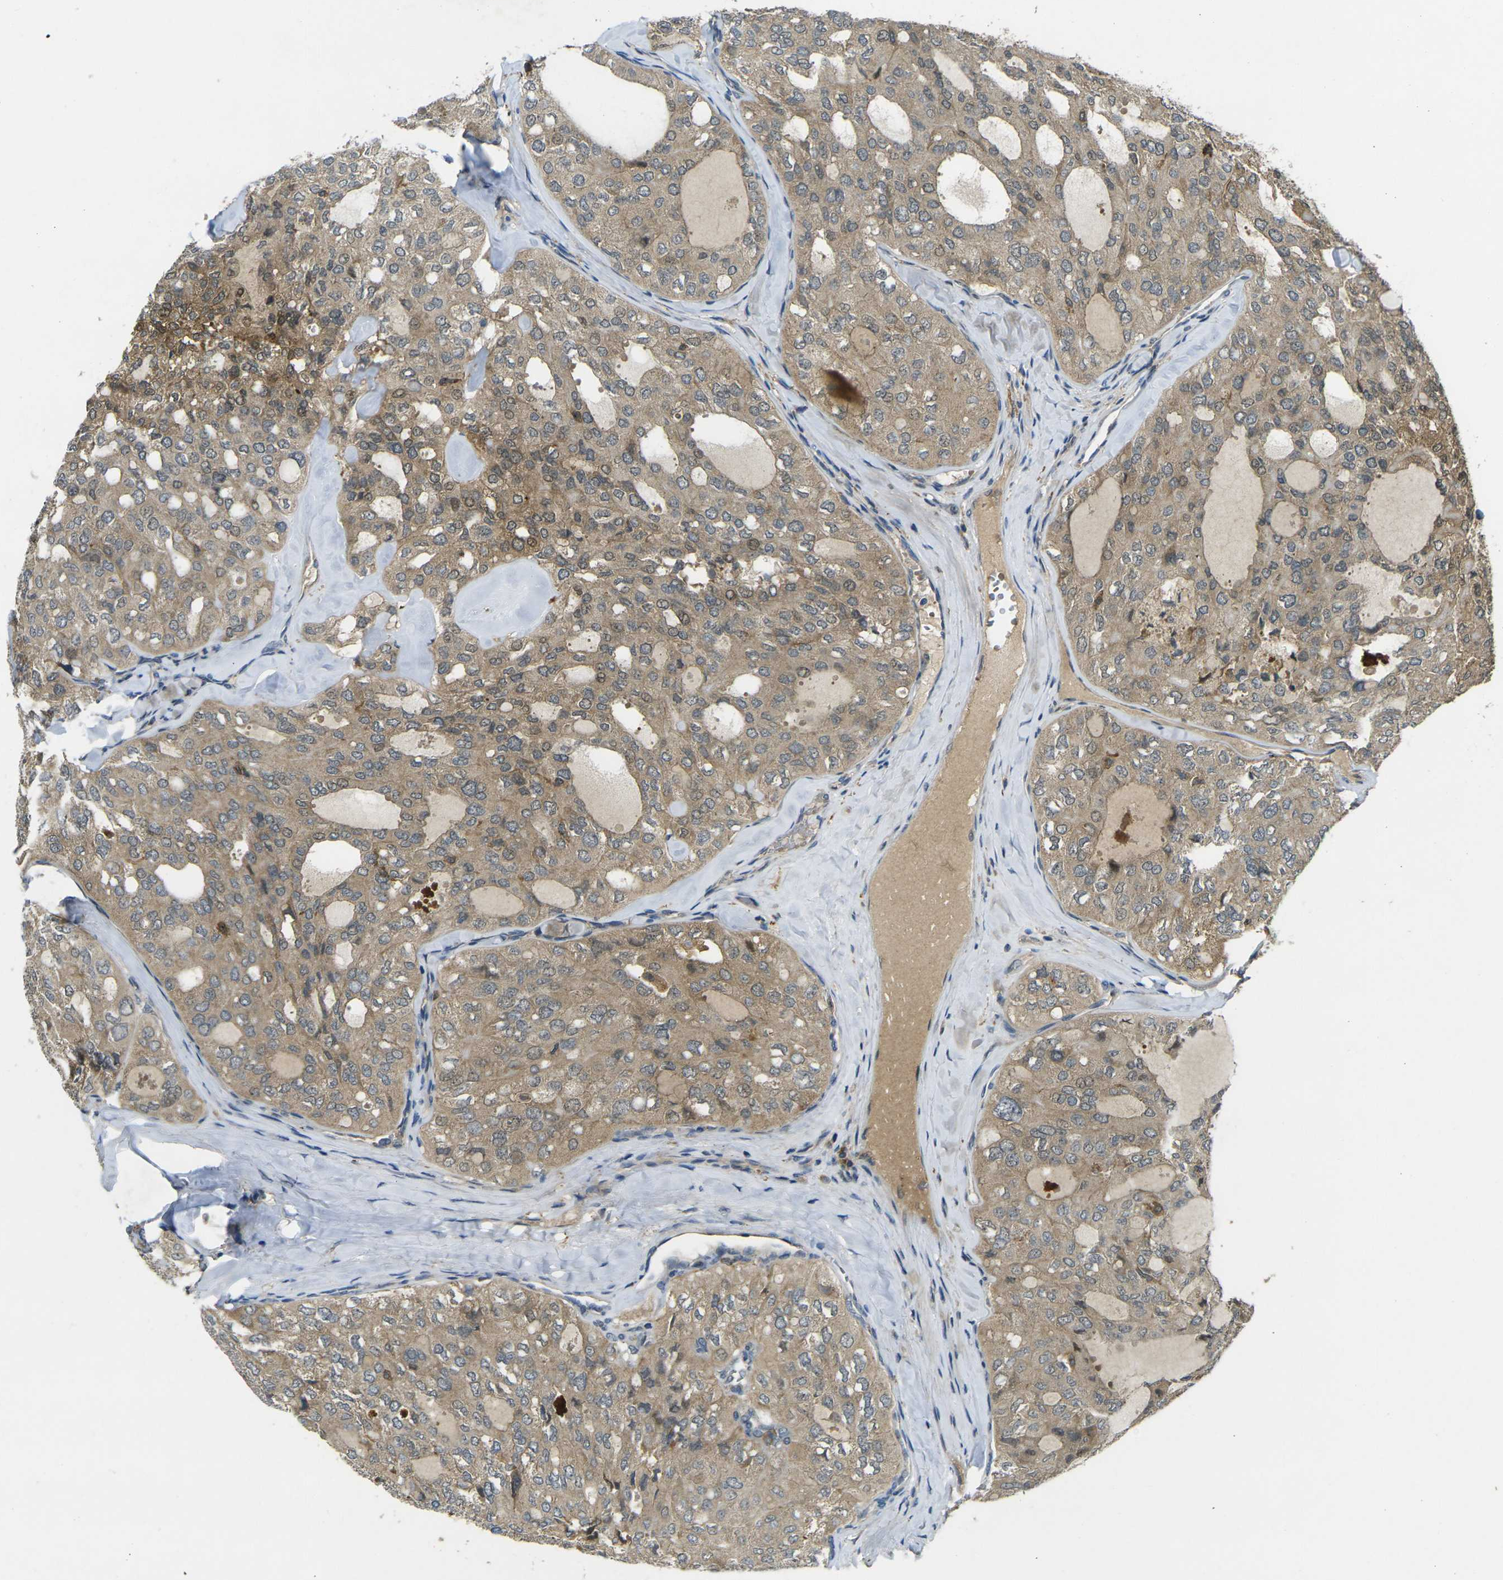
{"staining": {"intensity": "weak", "quantity": ">75%", "location": "cytoplasmic/membranous"}, "tissue": "thyroid cancer", "cell_type": "Tumor cells", "image_type": "cancer", "snomed": [{"axis": "morphology", "description": "Follicular adenoma carcinoma, NOS"}, {"axis": "topography", "description": "Thyroid gland"}], "caption": "IHC photomicrograph of human thyroid follicular adenoma carcinoma stained for a protein (brown), which reveals low levels of weak cytoplasmic/membranous expression in about >75% of tumor cells.", "gene": "PIGL", "patient": {"sex": "male", "age": 75}}